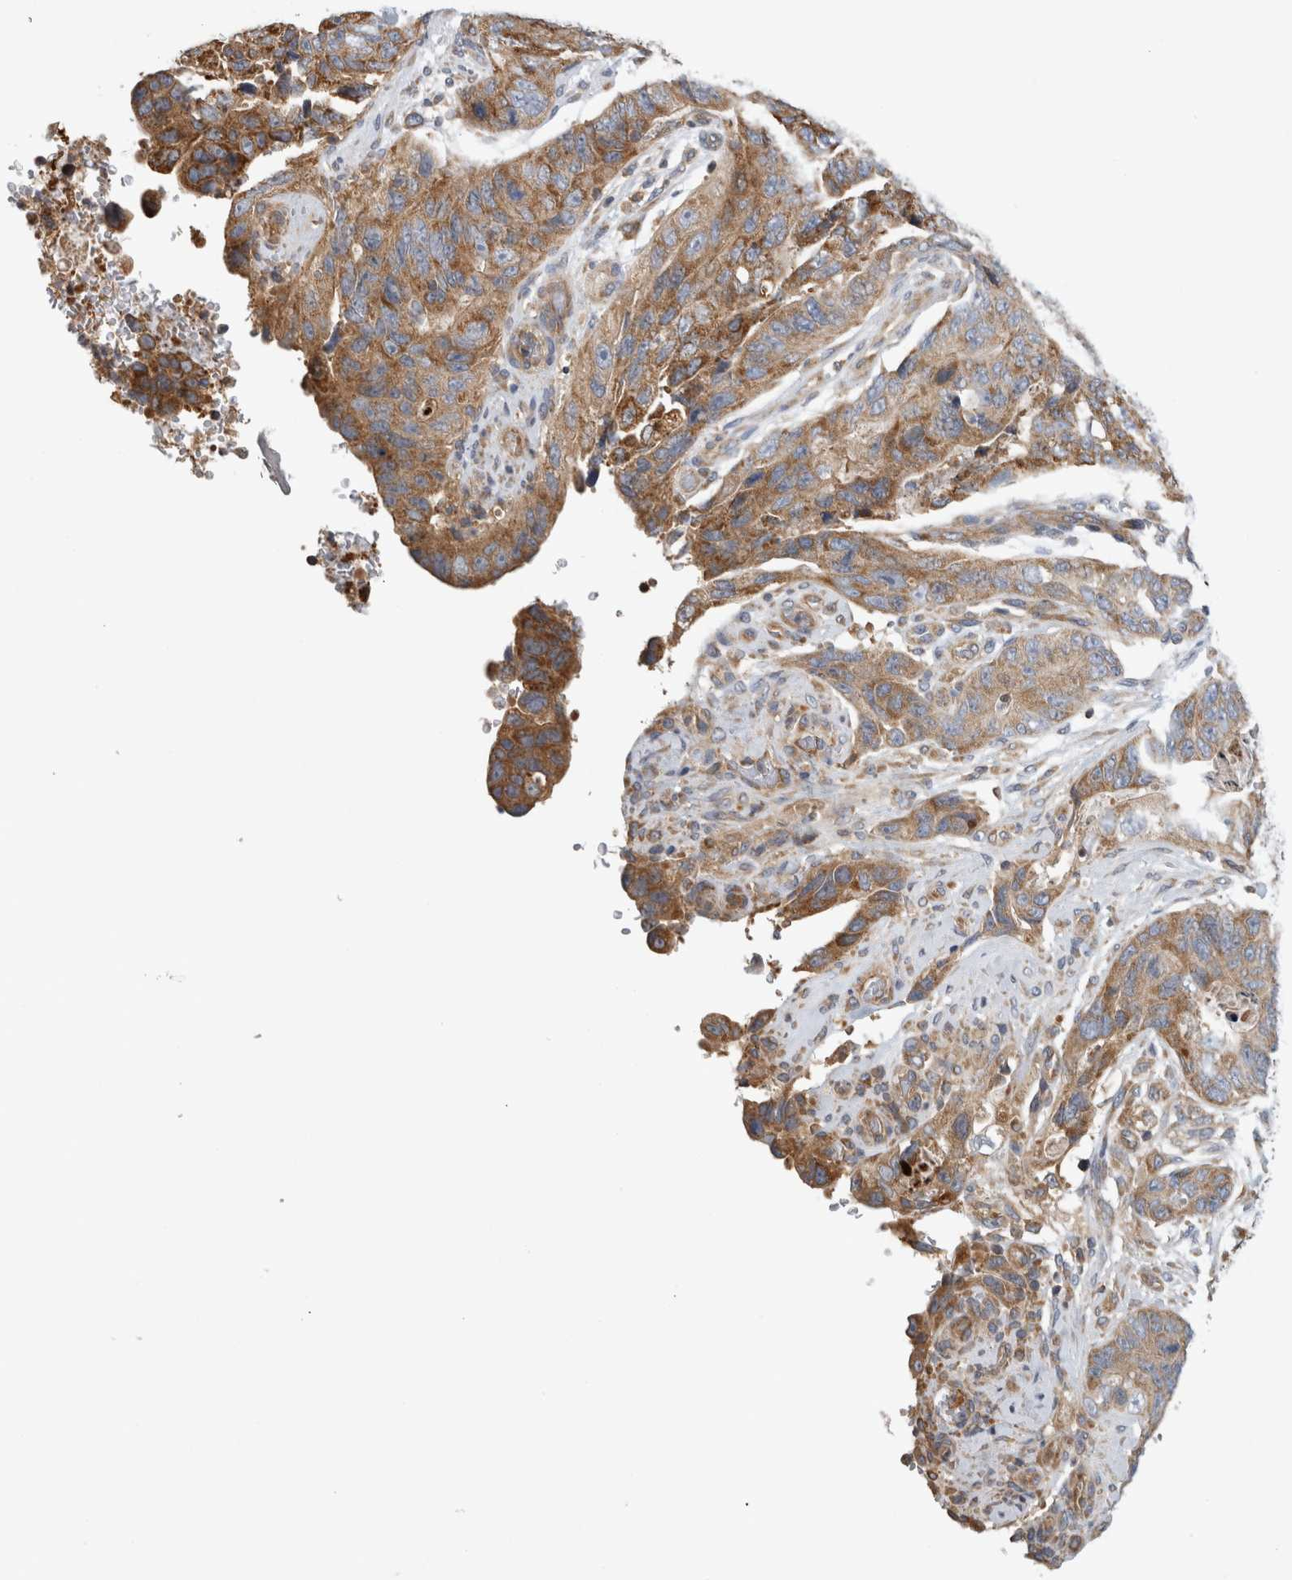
{"staining": {"intensity": "moderate", "quantity": ">75%", "location": "cytoplasmic/membranous"}, "tissue": "stomach cancer", "cell_type": "Tumor cells", "image_type": "cancer", "snomed": [{"axis": "morphology", "description": "Adenocarcinoma, NOS"}, {"axis": "topography", "description": "Stomach"}], "caption": "Immunohistochemical staining of adenocarcinoma (stomach) demonstrates medium levels of moderate cytoplasmic/membranous positivity in about >75% of tumor cells. The protein is stained brown, and the nuclei are stained in blue (DAB (3,3'-diaminobenzidine) IHC with brightfield microscopy, high magnification).", "gene": "GRIK2", "patient": {"sex": "female", "age": 89}}